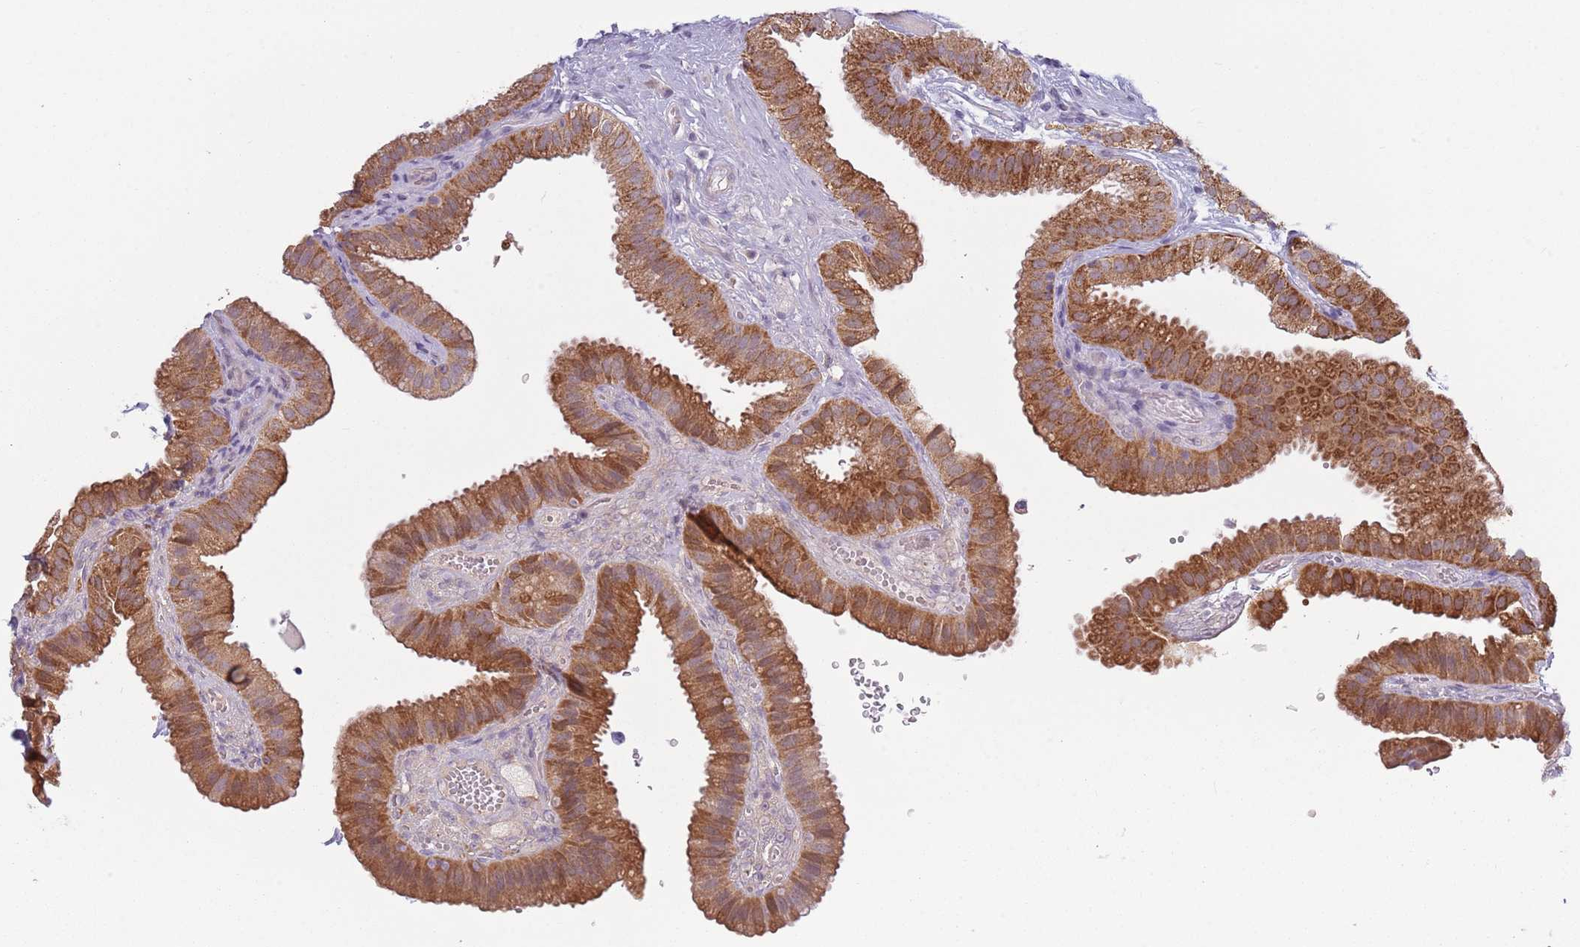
{"staining": {"intensity": "moderate", "quantity": ">75%", "location": "cytoplasmic/membranous"}, "tissue": "gallbladder", "cell_type": "Glandular cells", "image_type": "normal", "snomed": [{"axis": "morphology", "description": "Normal tissue, NOS"}, {"axis": "topography", "description": "Gallbladder"}], "caption": "Immunohistochemistry (DAB (3,3'-diaminobenzidine)) staining of normal human gallbladder exhibits moderate cytoplasmic/membranous protein positivity in about >75% of glandular cells. (DAB IHC with brightfield microscopy, high magnification).", "gene": "COQ5", "patient": {"sex": "female", "age": 61}}